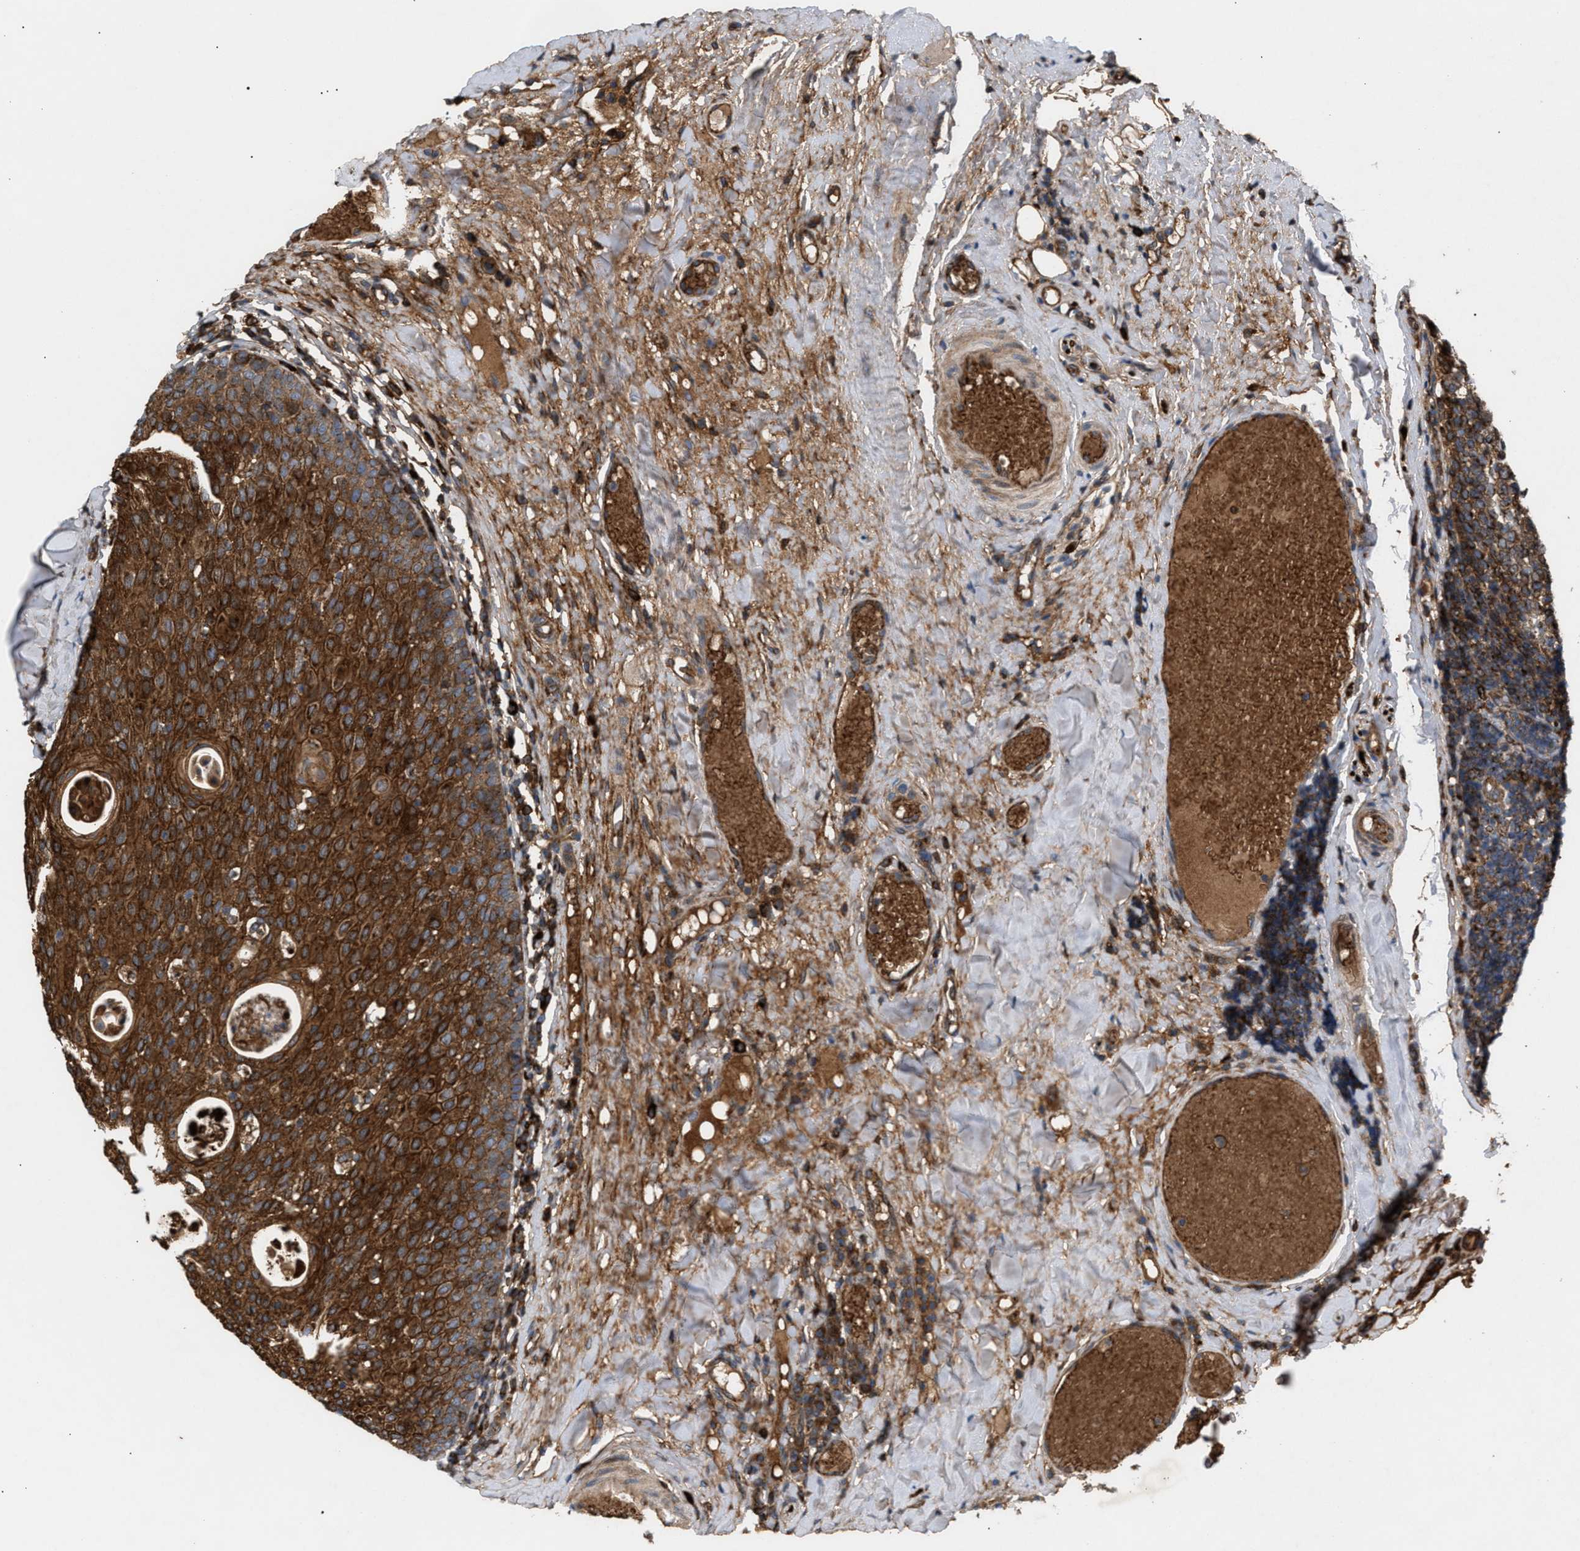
{"staining": {"intensity": "strong", "quantity": ">75%", "location": "cytoplasmic/membranous"}, "tissue": "tonsil", "cell_type": "Germinal center cells", "image_type": "normal", "snomed": [{"axis": "morphology", "description": "Normal tissue, NOS"}, {"axis": "topography", "description": "Tonsil"}], "caption": "Normal tonsil was stained to show a protein in brown. There is high levels of strong cytoplasmic/membranous positivity in about >75% of germinal center cells.", "gene": "GCC1", "patient": {"sex": "female", "age": 19}}